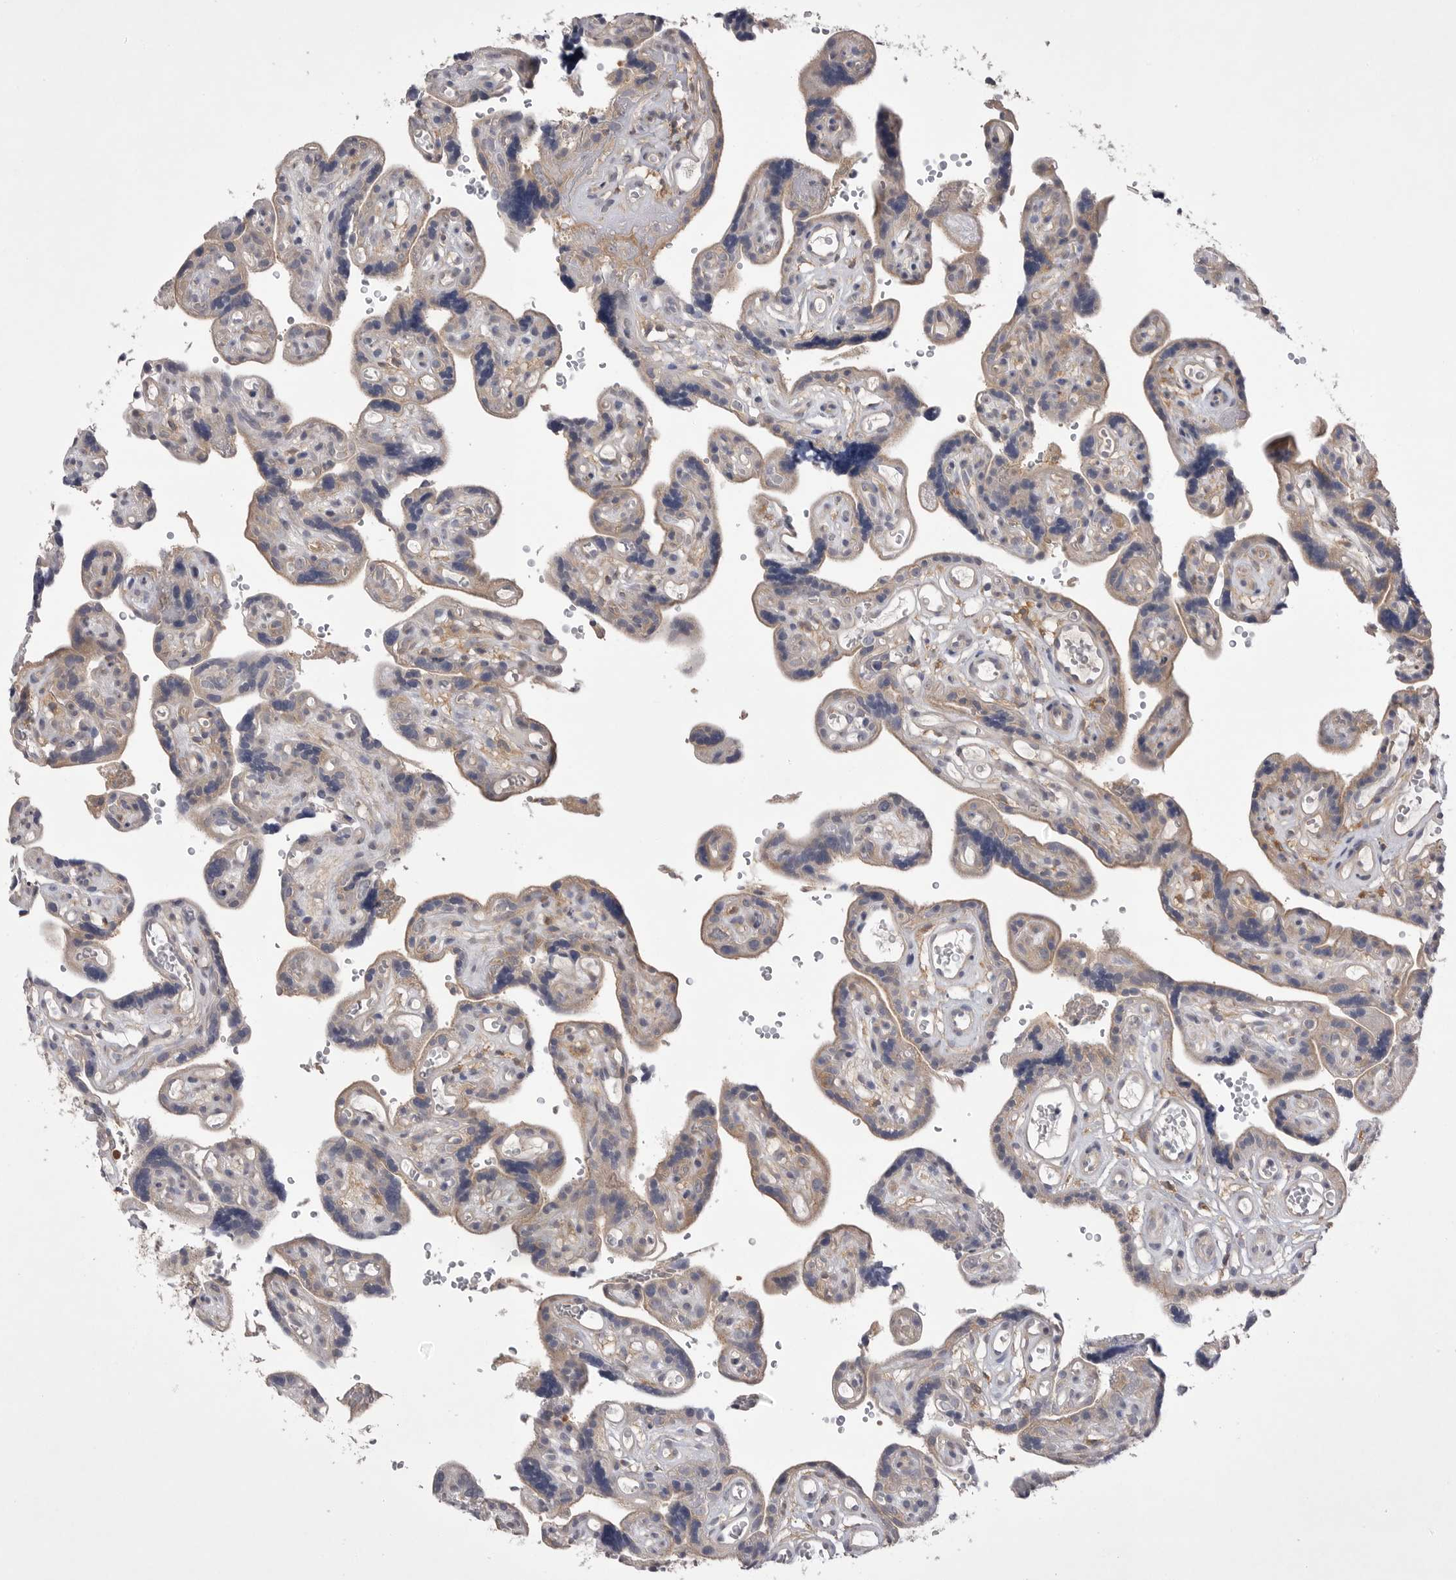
{"staining": {"intensity": "negative", "quantity": "none", "location": "none"}, "tissue": "placenta", "cell_type": "Decidual cells", "image_type": "normal", "snomed": [{"axis": "morphology", "description": "Normal tissue, NOS"}, {"axis": "topography", "description": "Placenta"}], "caption": "IHC of unremarkable placenta shows no positivity in decidual cells. (DAB (3,3'-diaminobenzidine) IHC, high magnification).", "gene": "VAC14", "patient": {"sex": "female", "age": 30}}